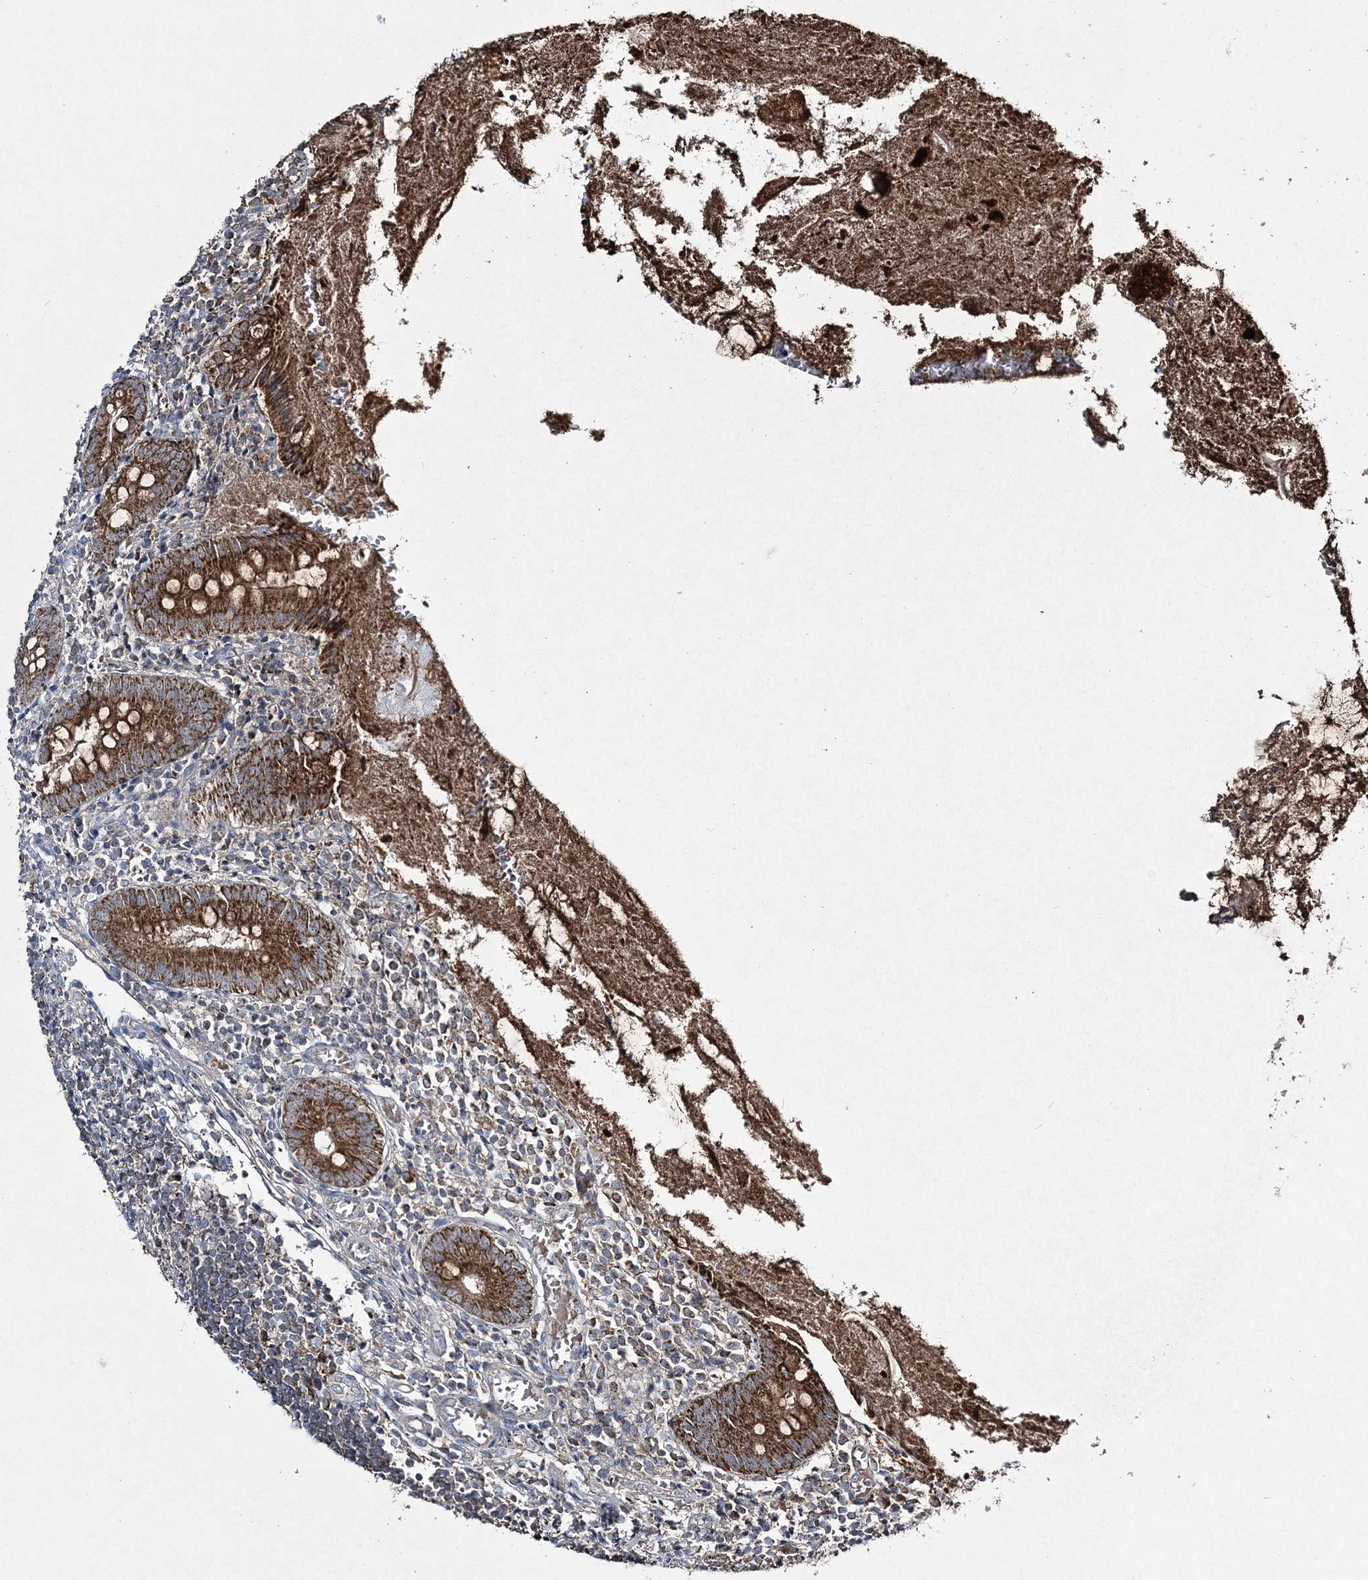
{"staining": {"intensity": "moderate", "quantity": ">75%", "location": "cytoplasmic/membranous"}, "tissue": "appendix", "cell_type": "Glandular cells", "image_type": "normal", "snomed": [{"axis": "morphology", "description": "Normal tissue, NOS"}, {"axis": "topography", "description": "Appendix"}], "caption": "IHC micrograph of unremarkable appendix: appendix stained using immunohistochemistry (IHC) demonstrates medium levels of moderate protein expression localized specifically in the cytoplasmic/membranous of glandular cells, appearing as a cytoplasmic/membranous brown color.", "gene": "GRSF1", "patient": {"sex": "female", "age": 17}}